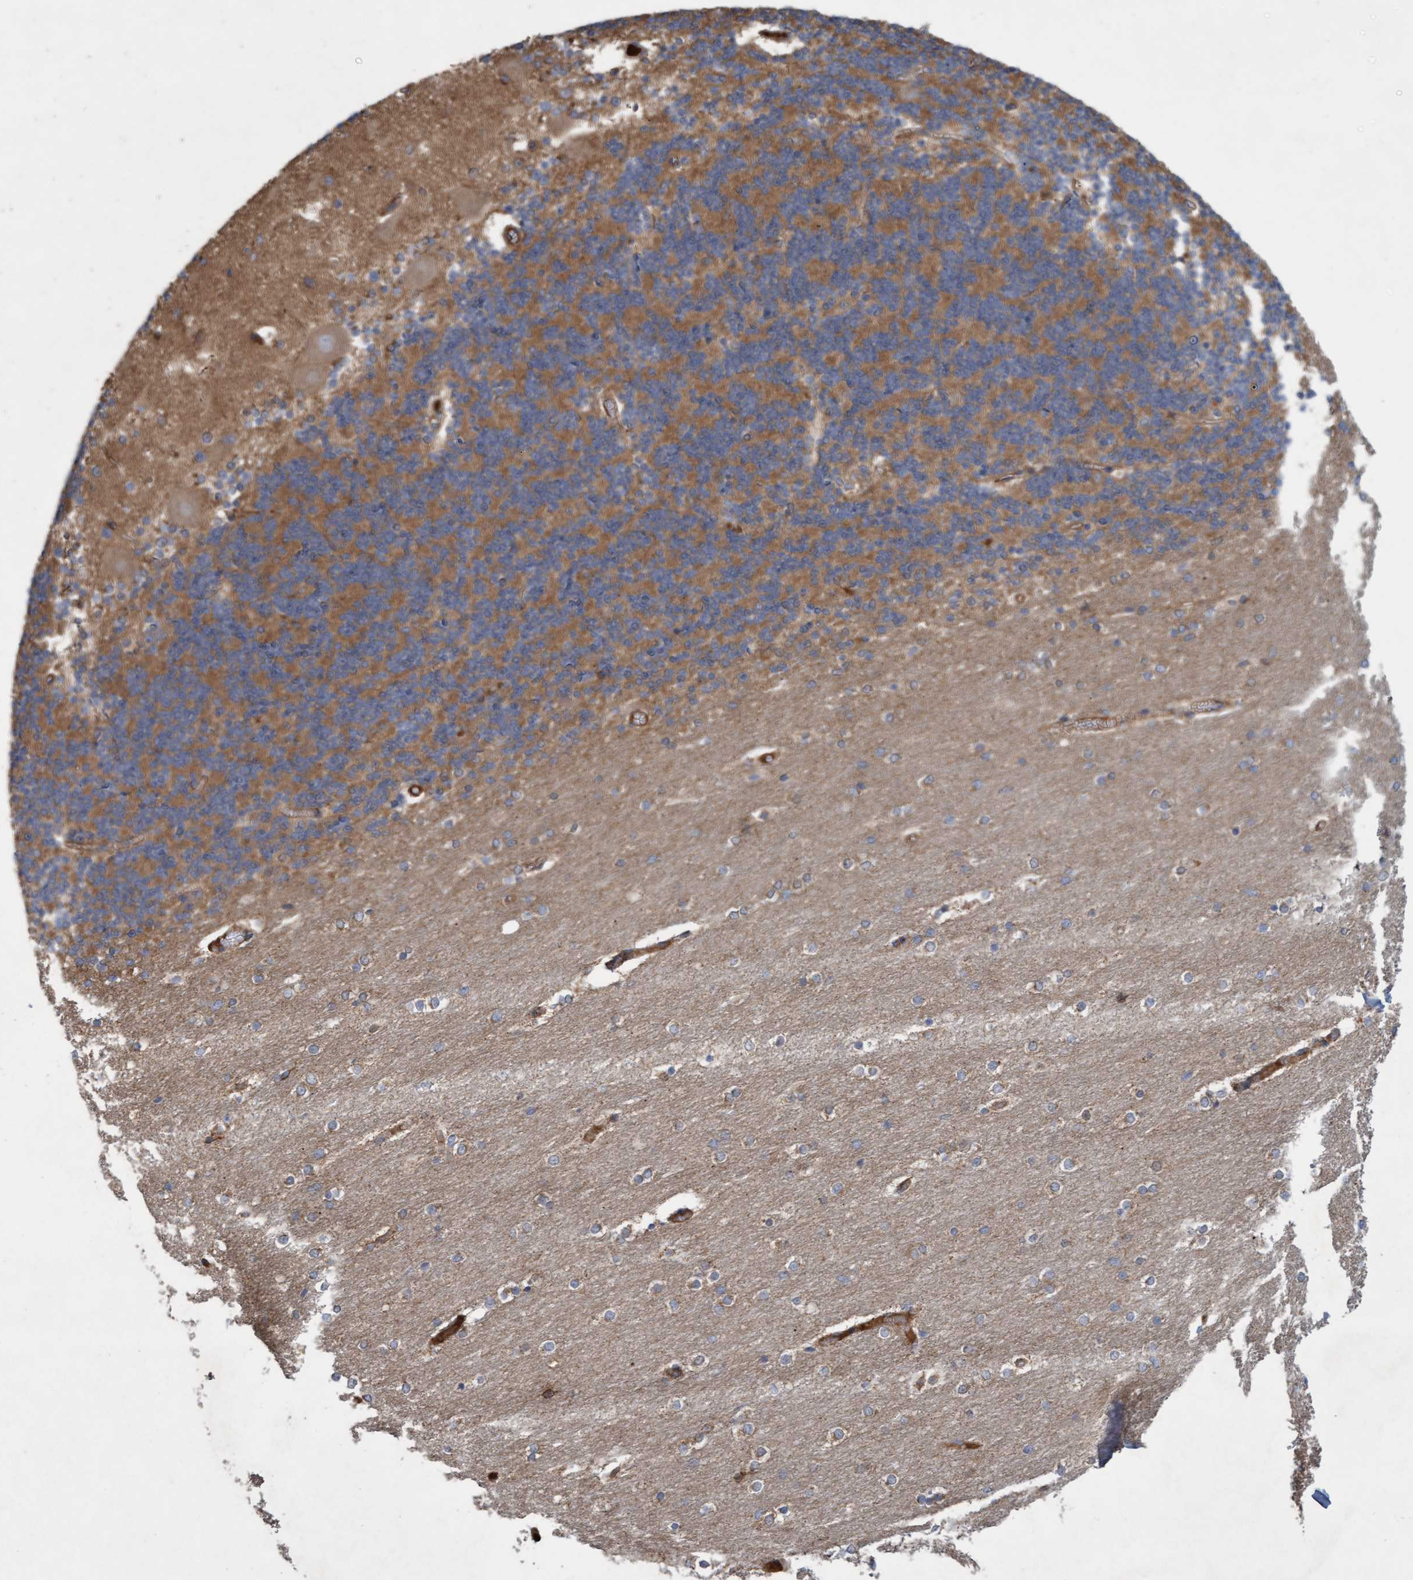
{"staining": {"intensity": "moderate", "quantity": "<25%", "location": "cytoplasmic/membranous"}, "tissue": "cerebellum", "cell_type": "Cells in granular layer", "image_type": "normal", "snomed": [{"axis": "morphology", "description": "Normal tissue, NOS"}, {"axis": "topography", "description": "Cerebellum"}], "caption": "This image reveals immunohistochemistry staining of unremarkable human cerebellum, with low moderate cytoplasmic/membranous positivity in approximately <25% of cells in granular layer.", "gene": "DDHD2", "patient": {"sex": "female", "age": 54}}